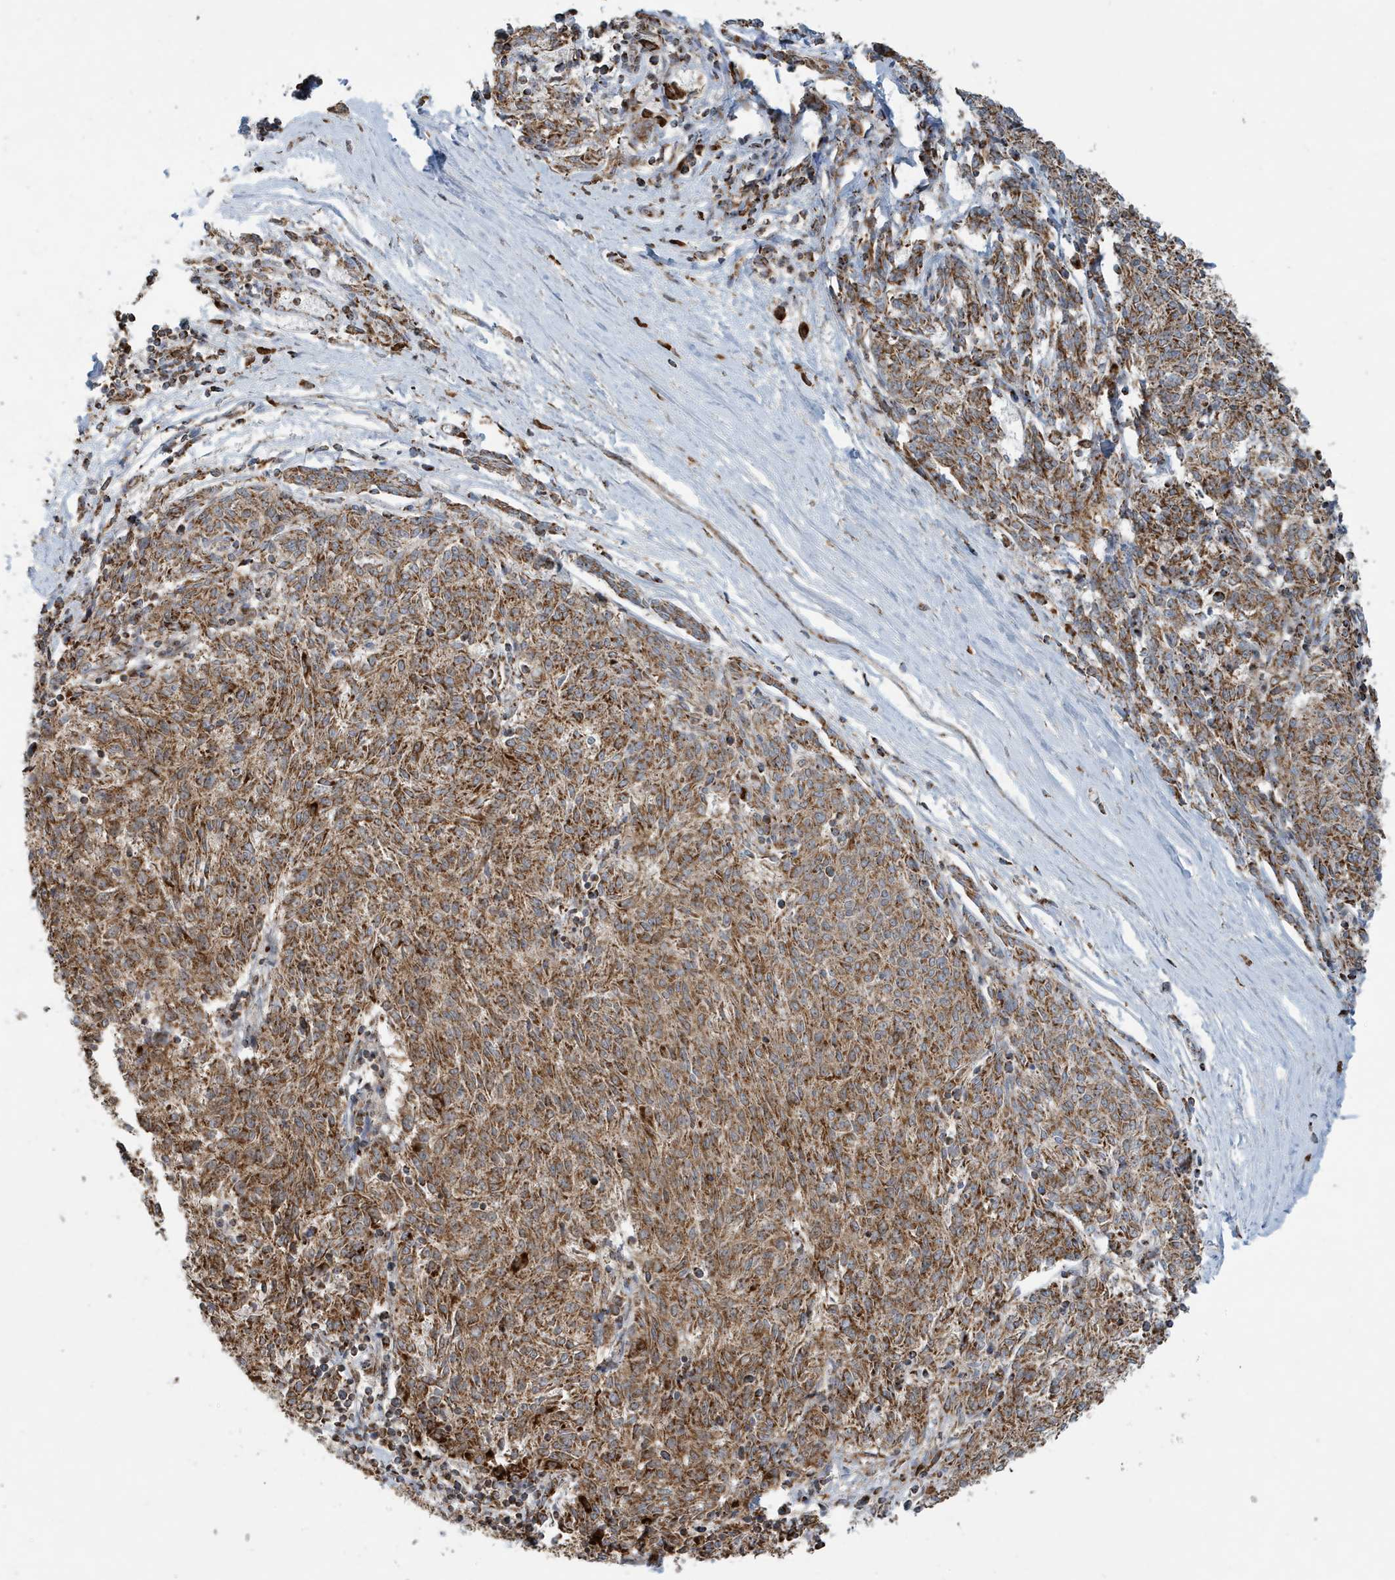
{"staining": {"intensity": "moderate", "quantity": ">75%", "location": "cytoplasmic/membranous"}, "tissue": "melanoma", "cell_type": "Tumor cells", "image_type": "cancer", "snomed": [{"axis": "morphology", "description": "Malignant melanoma, NOS"}, {"axis": "topography", "description": "Skin"}], "caption": "Immunohistochemistry of malignant melanoma exhibits medium levels of moderate cytoplasmic/membranous expression in about >75% of tumor cells.", "gene": "MAN1A1", "patient": {"sex": "female", "age": 72}}